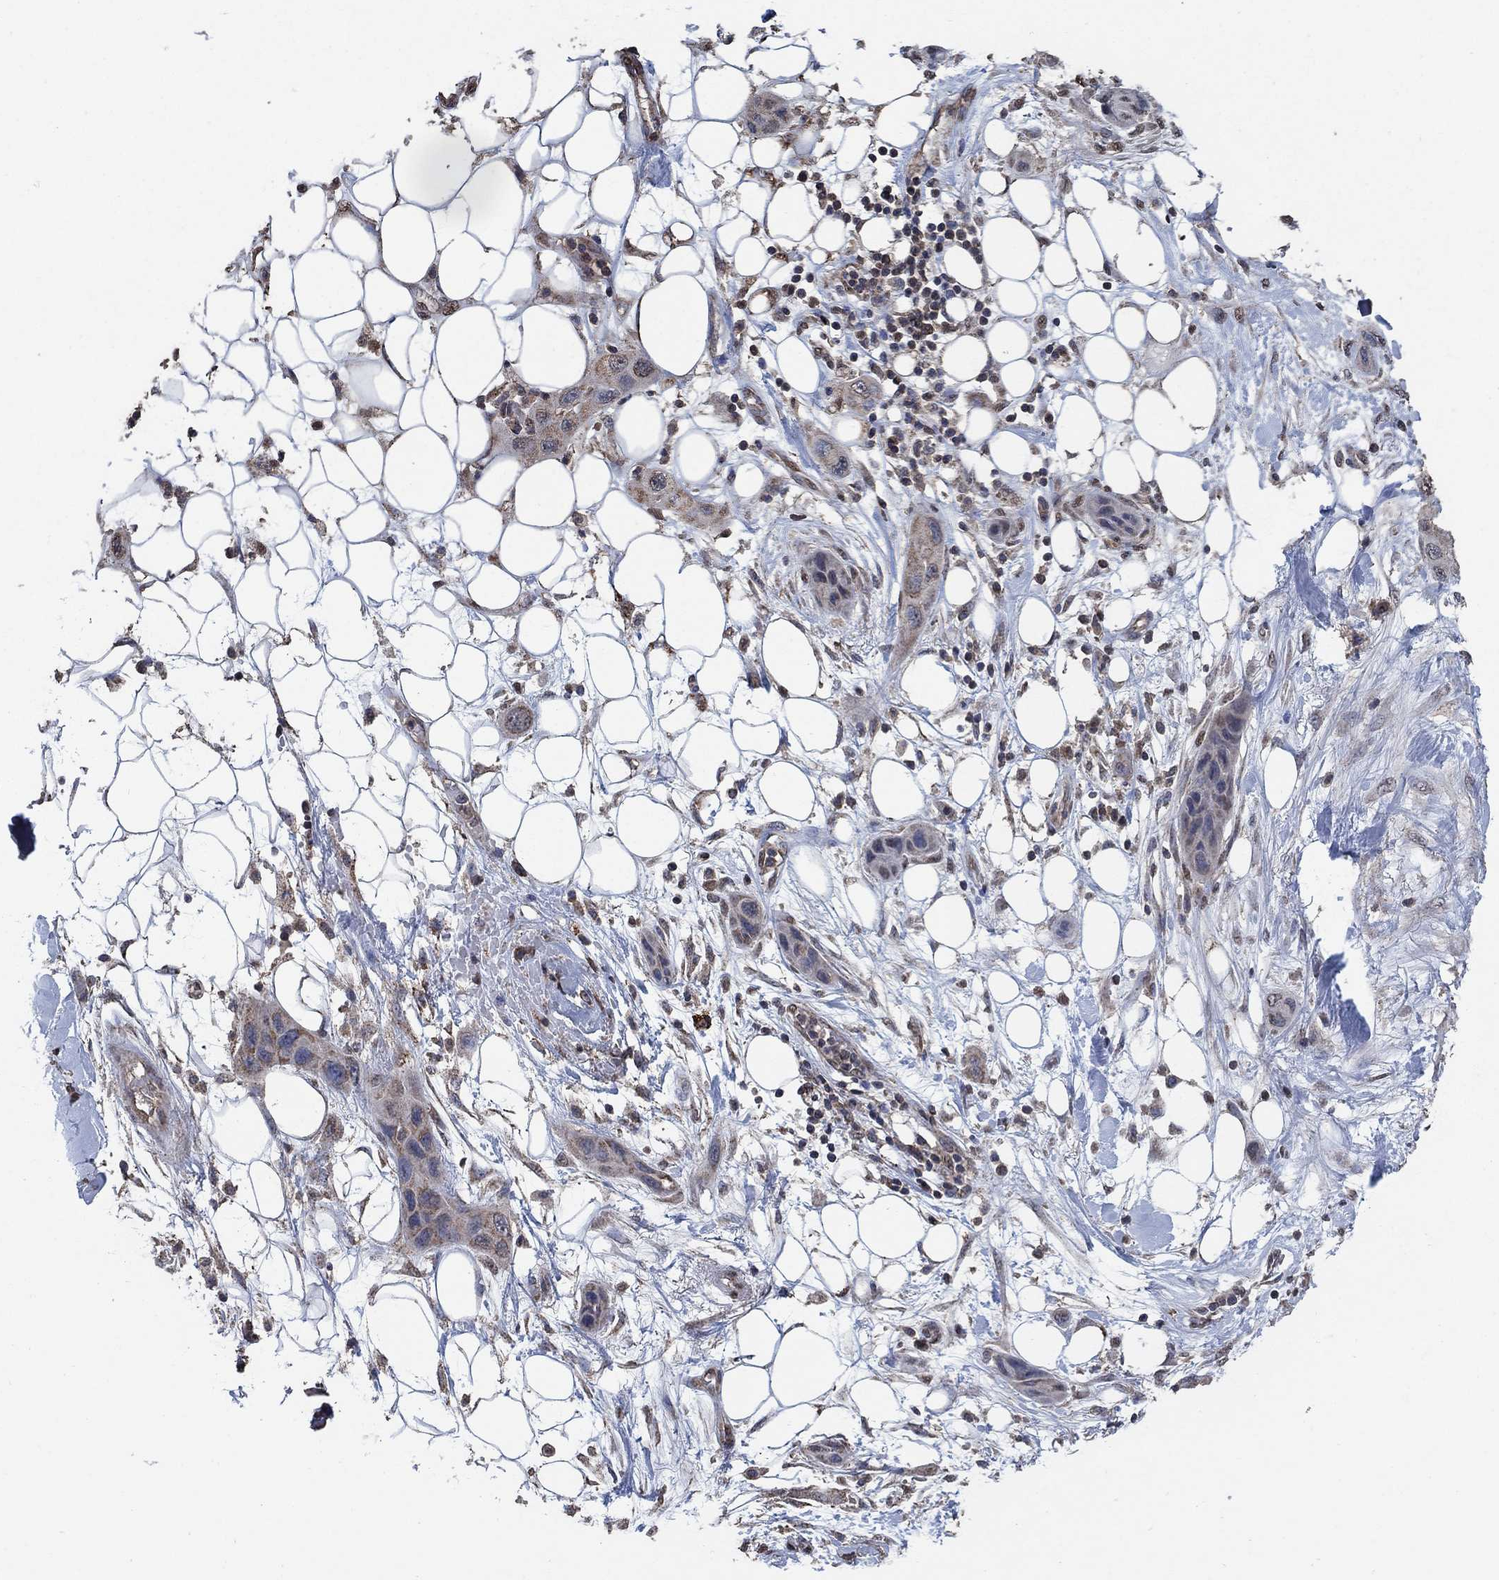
{"staining": {"intensity": "weak", "quantity": "25%-75%", "location": "cytoplasmic/membranous"}, "tissue": "skin cancer", "cell_type": "Tumor cells", "image_type": "cancer", "snomed": [{"axis": "morphology", "description": "Squamous cell carcinoma, NOS"}, {"axis": "topography", "description": "Skin"}], "caption": "Immunohistochemical staining of human squamous cell carcinoma (skin) exhibits low levels of weak cytoplasmic/membranous expression in approximately 25%-75% of tumor cells. (Brightfield microscopy of DAB IHC at high magnification).", "gene": "MRPS24", "patient": {"sex": "male", "age": 79}}